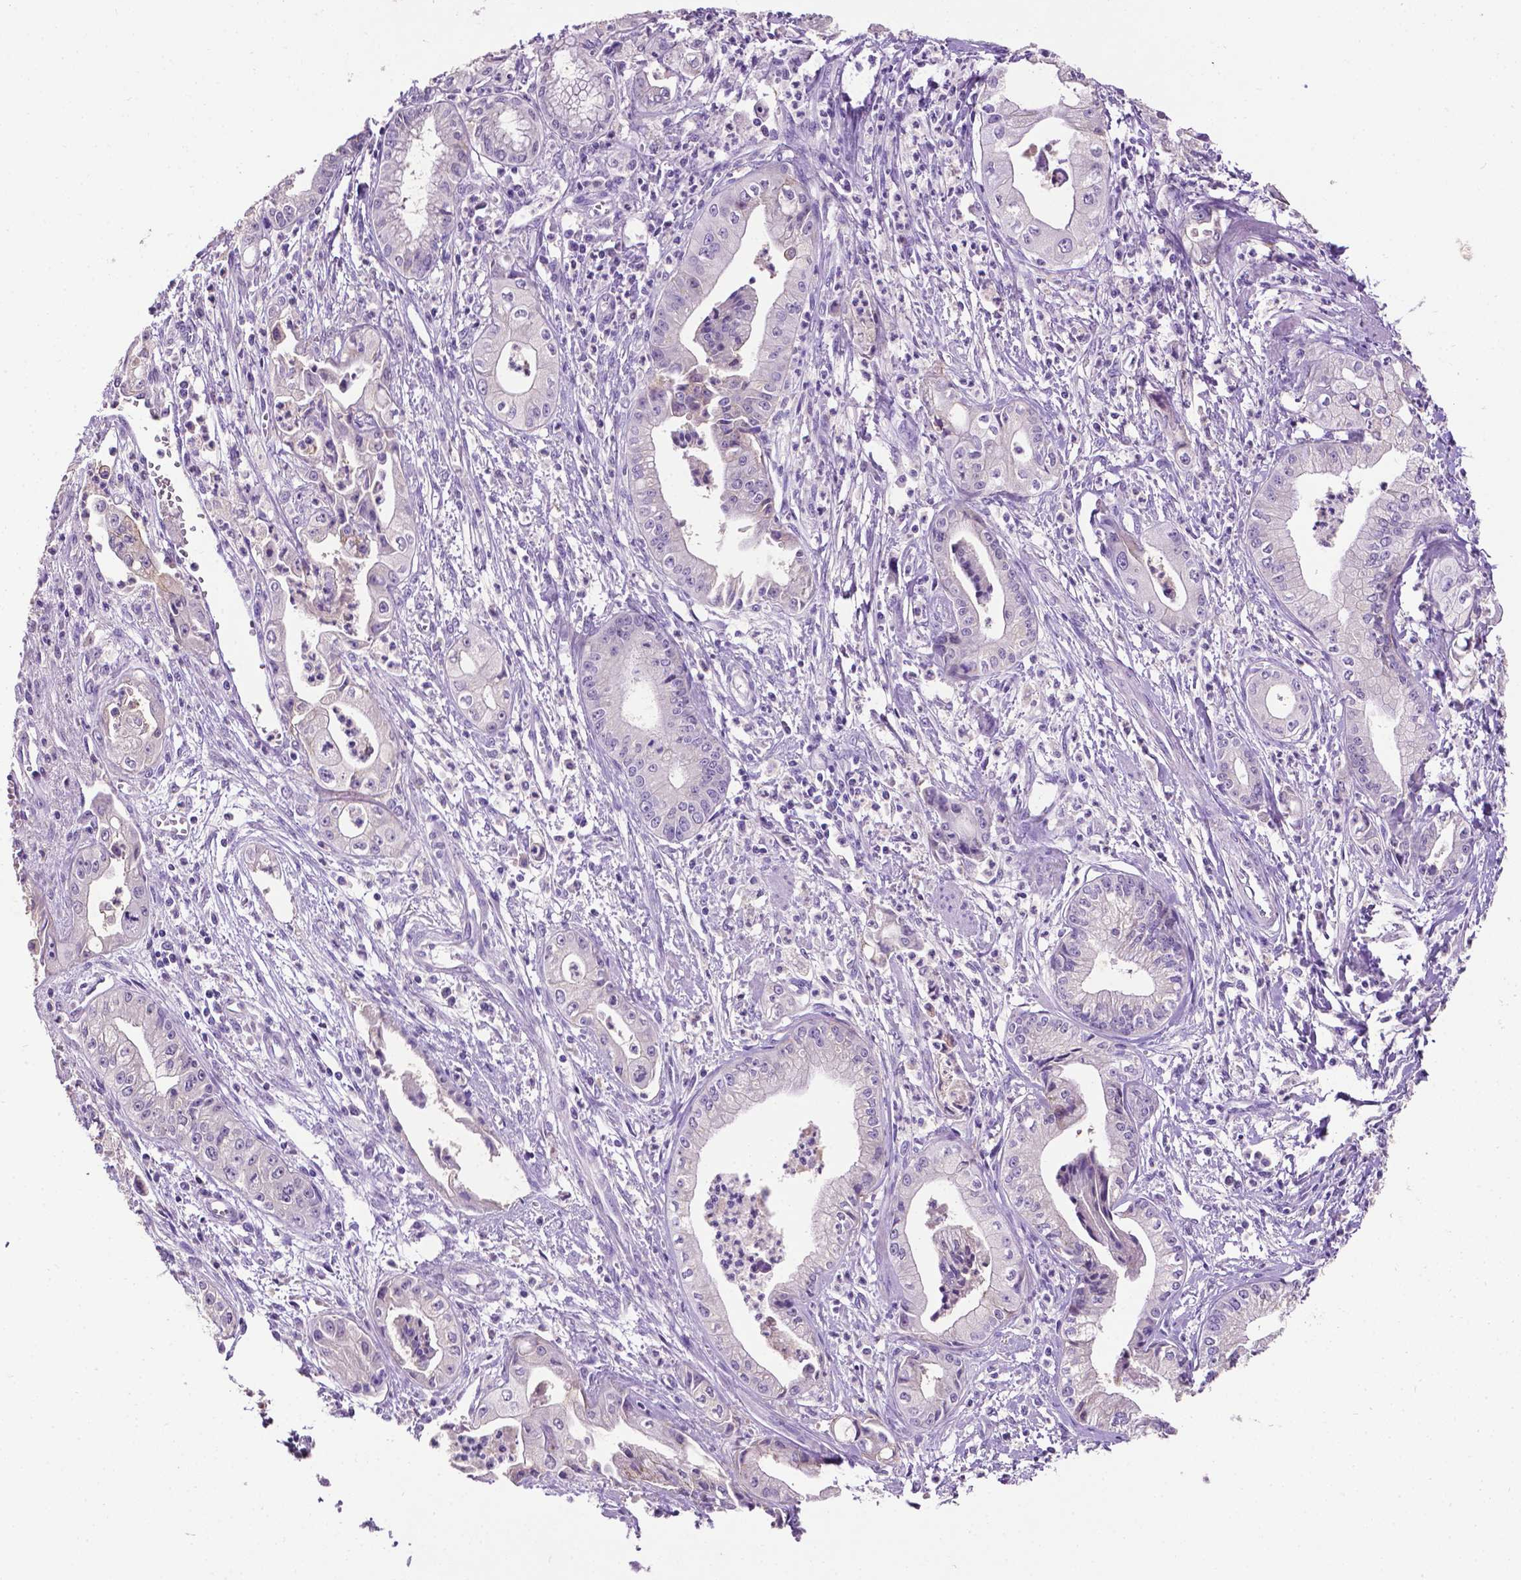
{"staining": {"intensity": "negative", "quantity": "none", "location": "none"}, "tissue": "pancreatic cancer", "cell_type": "Tumor cells", "image_type": "cancer", "snomed": [{"axis": "morphology", "description": "Adenocarcinoma, NOS"}, {"axis": "topography", "description": "Pancreas"}], "caption": "The image exhibits no staining of tumor cells in pancreatic adenocarcinoma.", "gene": "TACSTD2", "patient": {"sex": "female", "age": 65}}